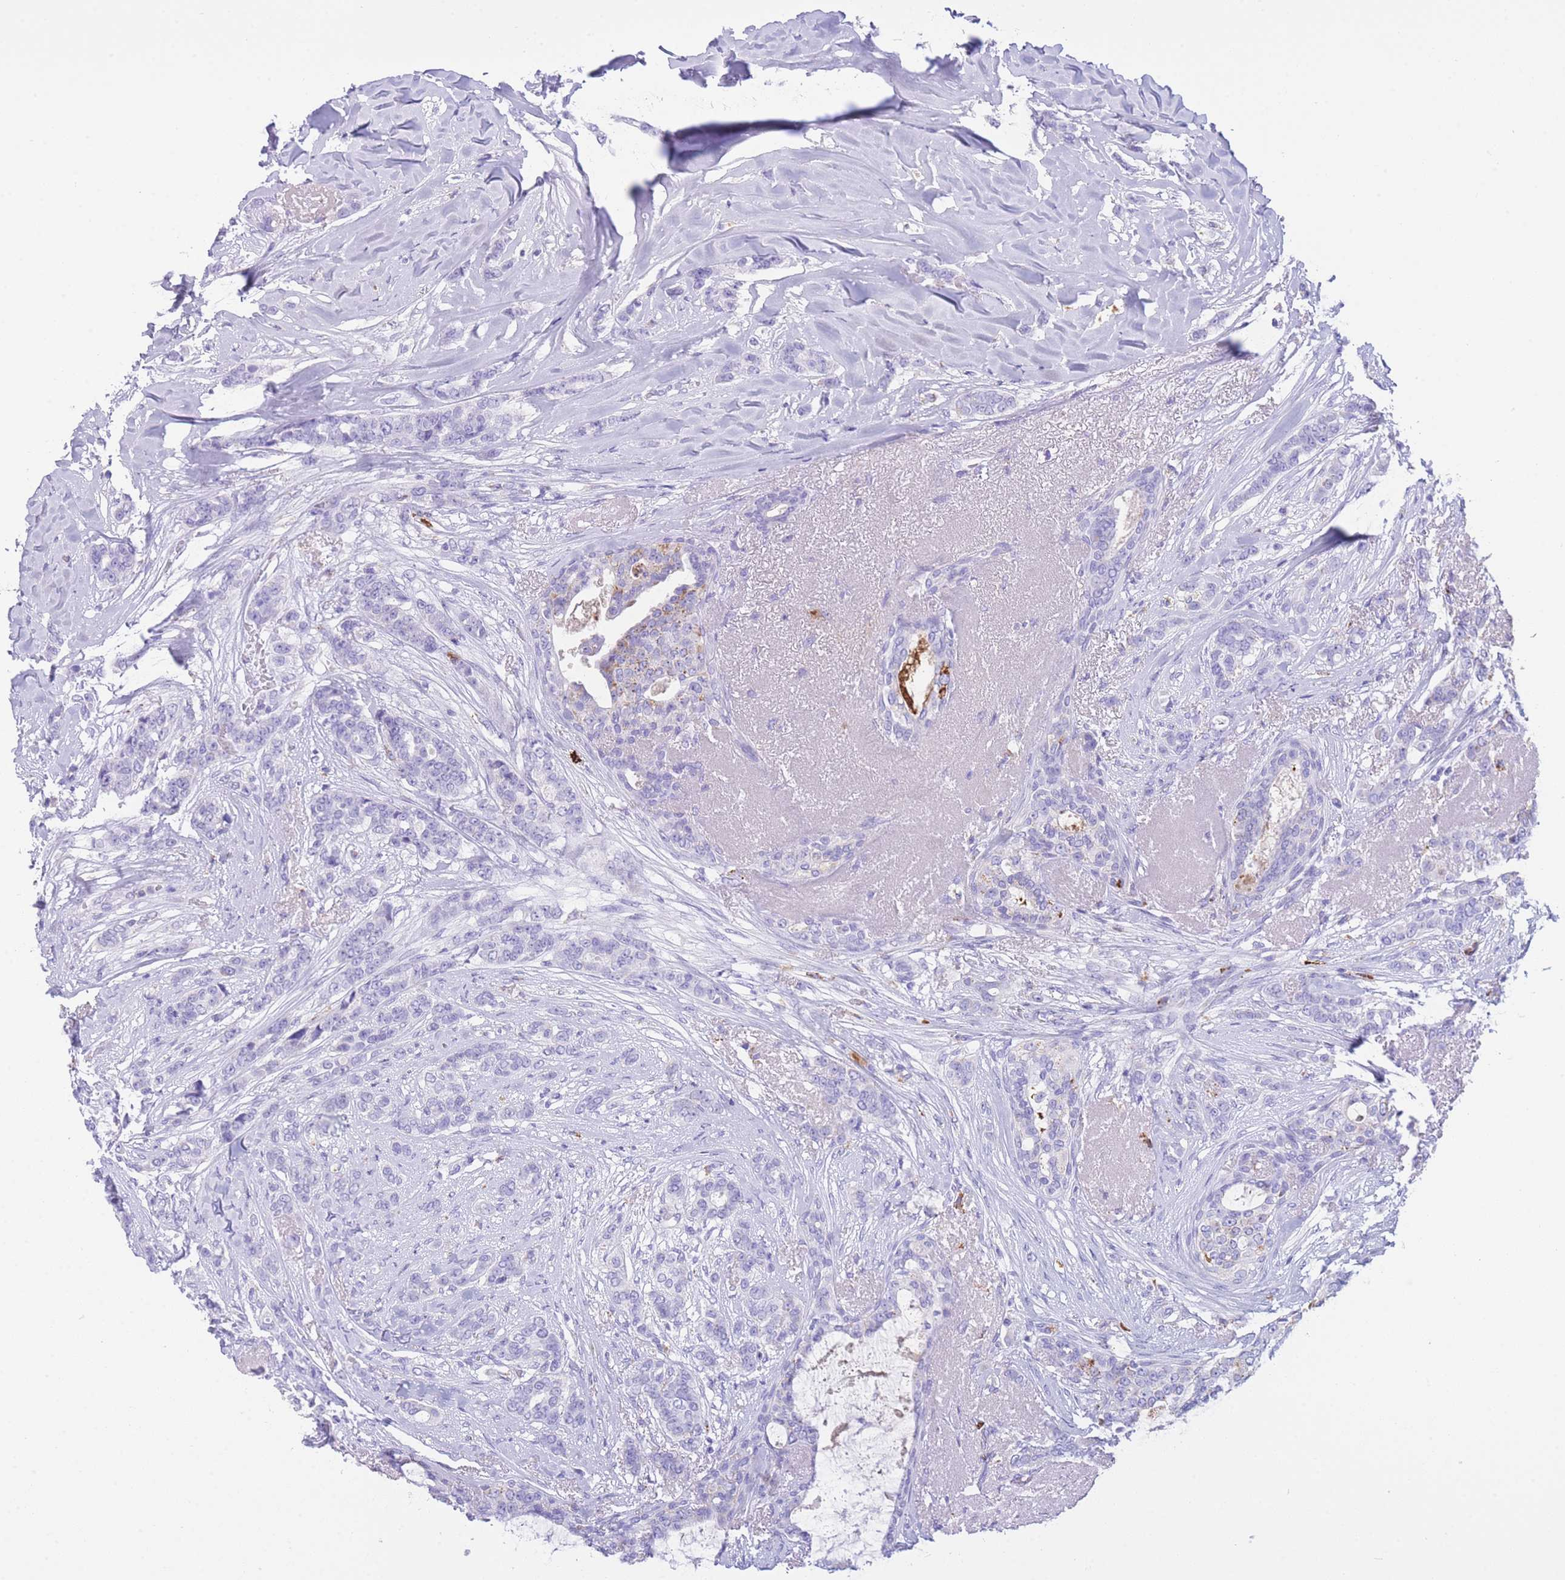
{"staining": {"intensity": "negative", "quantity": "none", "location": "none"}, "tissue": "breast cancer", "cell_type": "Tumor cells", "image_type": "cancer", "snomed": [{"axis": "morphology", "description": "Lobular carcinoma"}, {"axis": "topography", "description": "Breast"}], "caption": "Breast cancer (lobular carcinoma) was stained to show a protein in brown. There is no significant expression in tumor cells. (DAB (3,3'-diaminobenzidine) IHC, high magnification).", "gene": "PLBD1", "patient": {"sex": "female", "age": 51}}